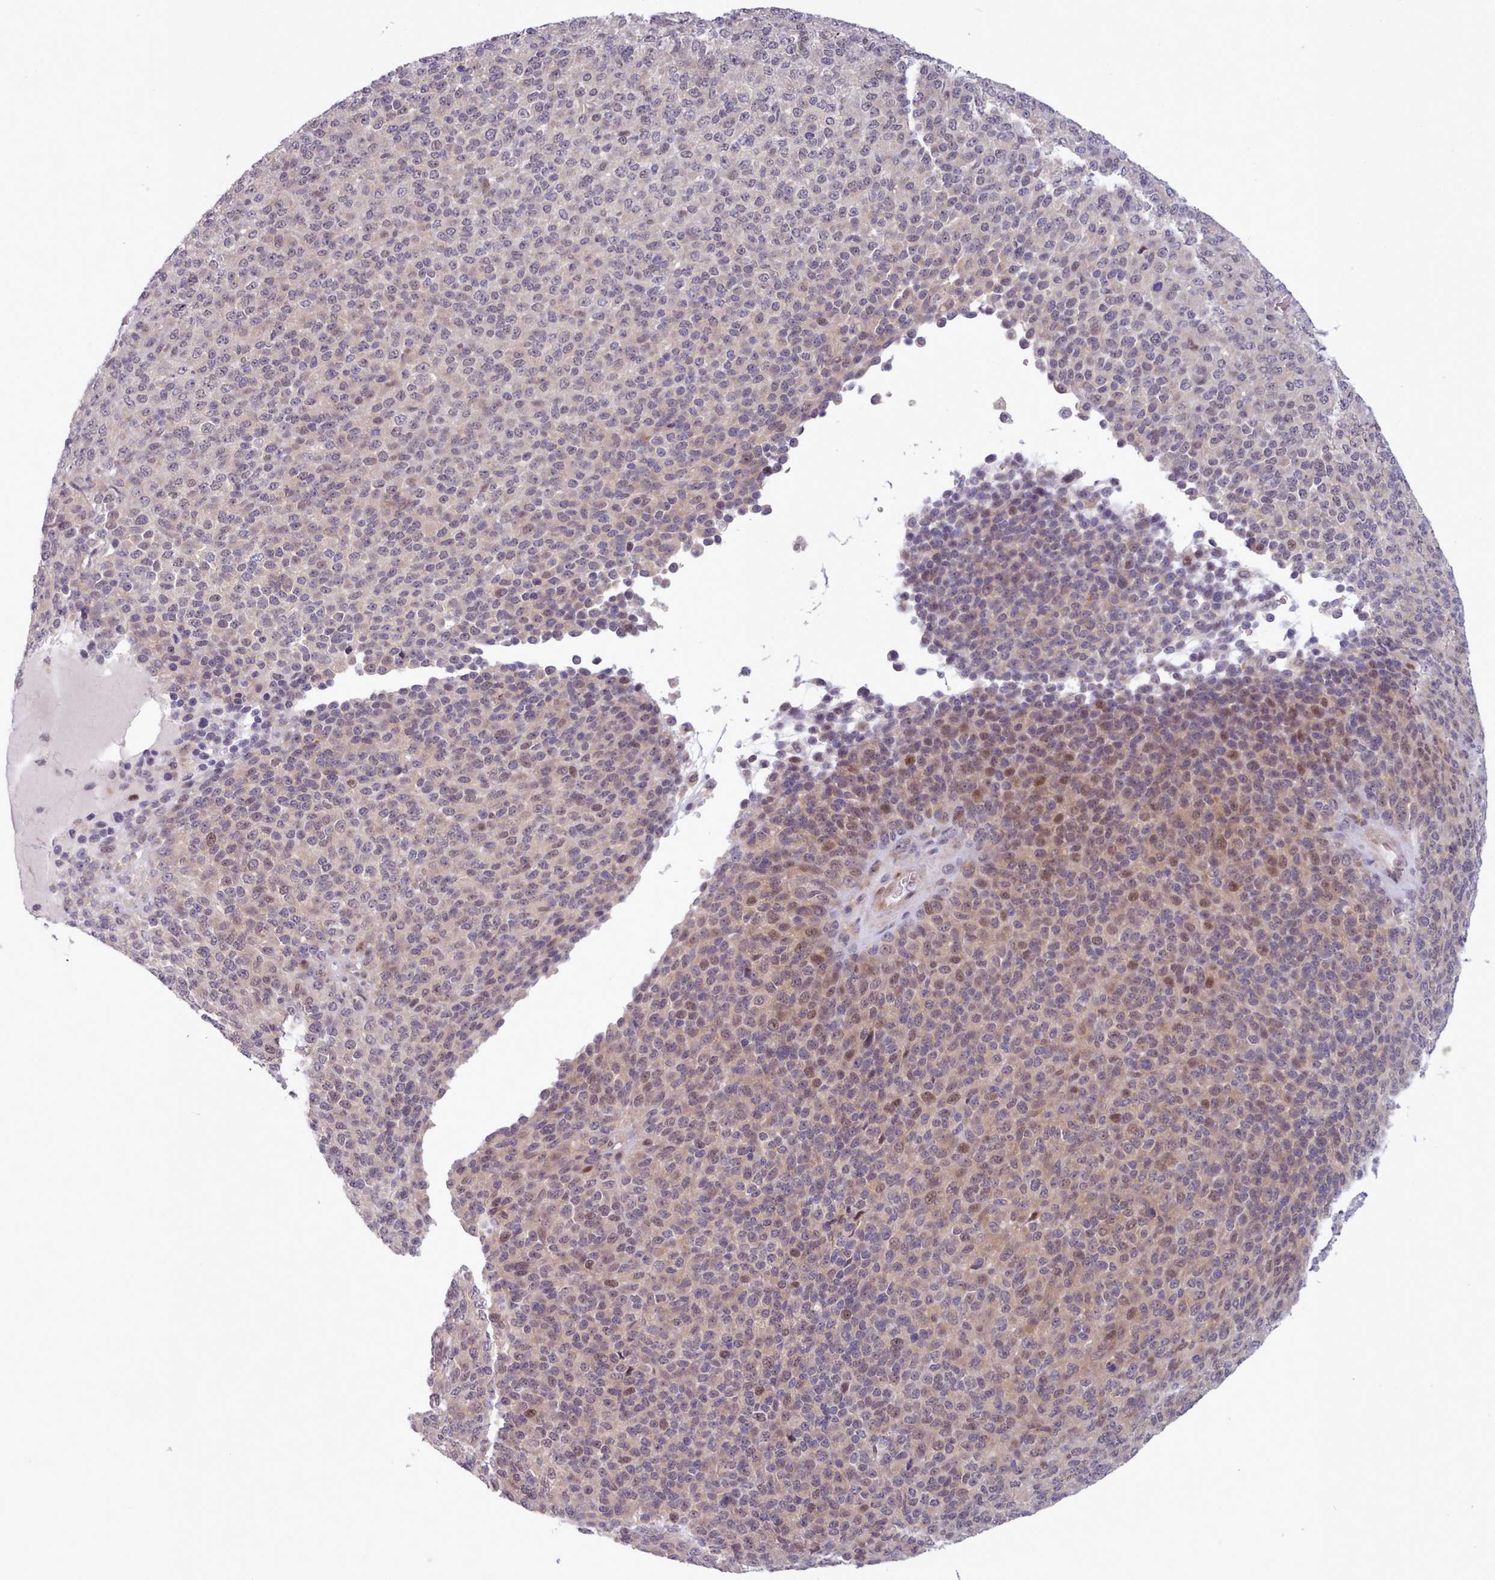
{"staining": {"intensity": "moderate", "quantity": "<25%", "location": "nuclear"}, "tissue": "melanoma", "cell_type": "Tumor cells", "image_type": "cancer", "snomed": [{"axis": "morphology", "description": "Malignant melanoma, Metastatic site"}, {"axis": "topography", "description": "Brain"}], "caption": "Brown immunohistochemical staining in human malignant melanoma (metastatic site) demonstrates moderate nuclear expression in approximately <25% of tumor cells. The protein of interest is stained brown, and the nuclei are stained in blue (DAB IHC with brightfield microscopy, high magnification).", "gene": "KBTBD7", "patient": {"sex": "female", "age": 56}}